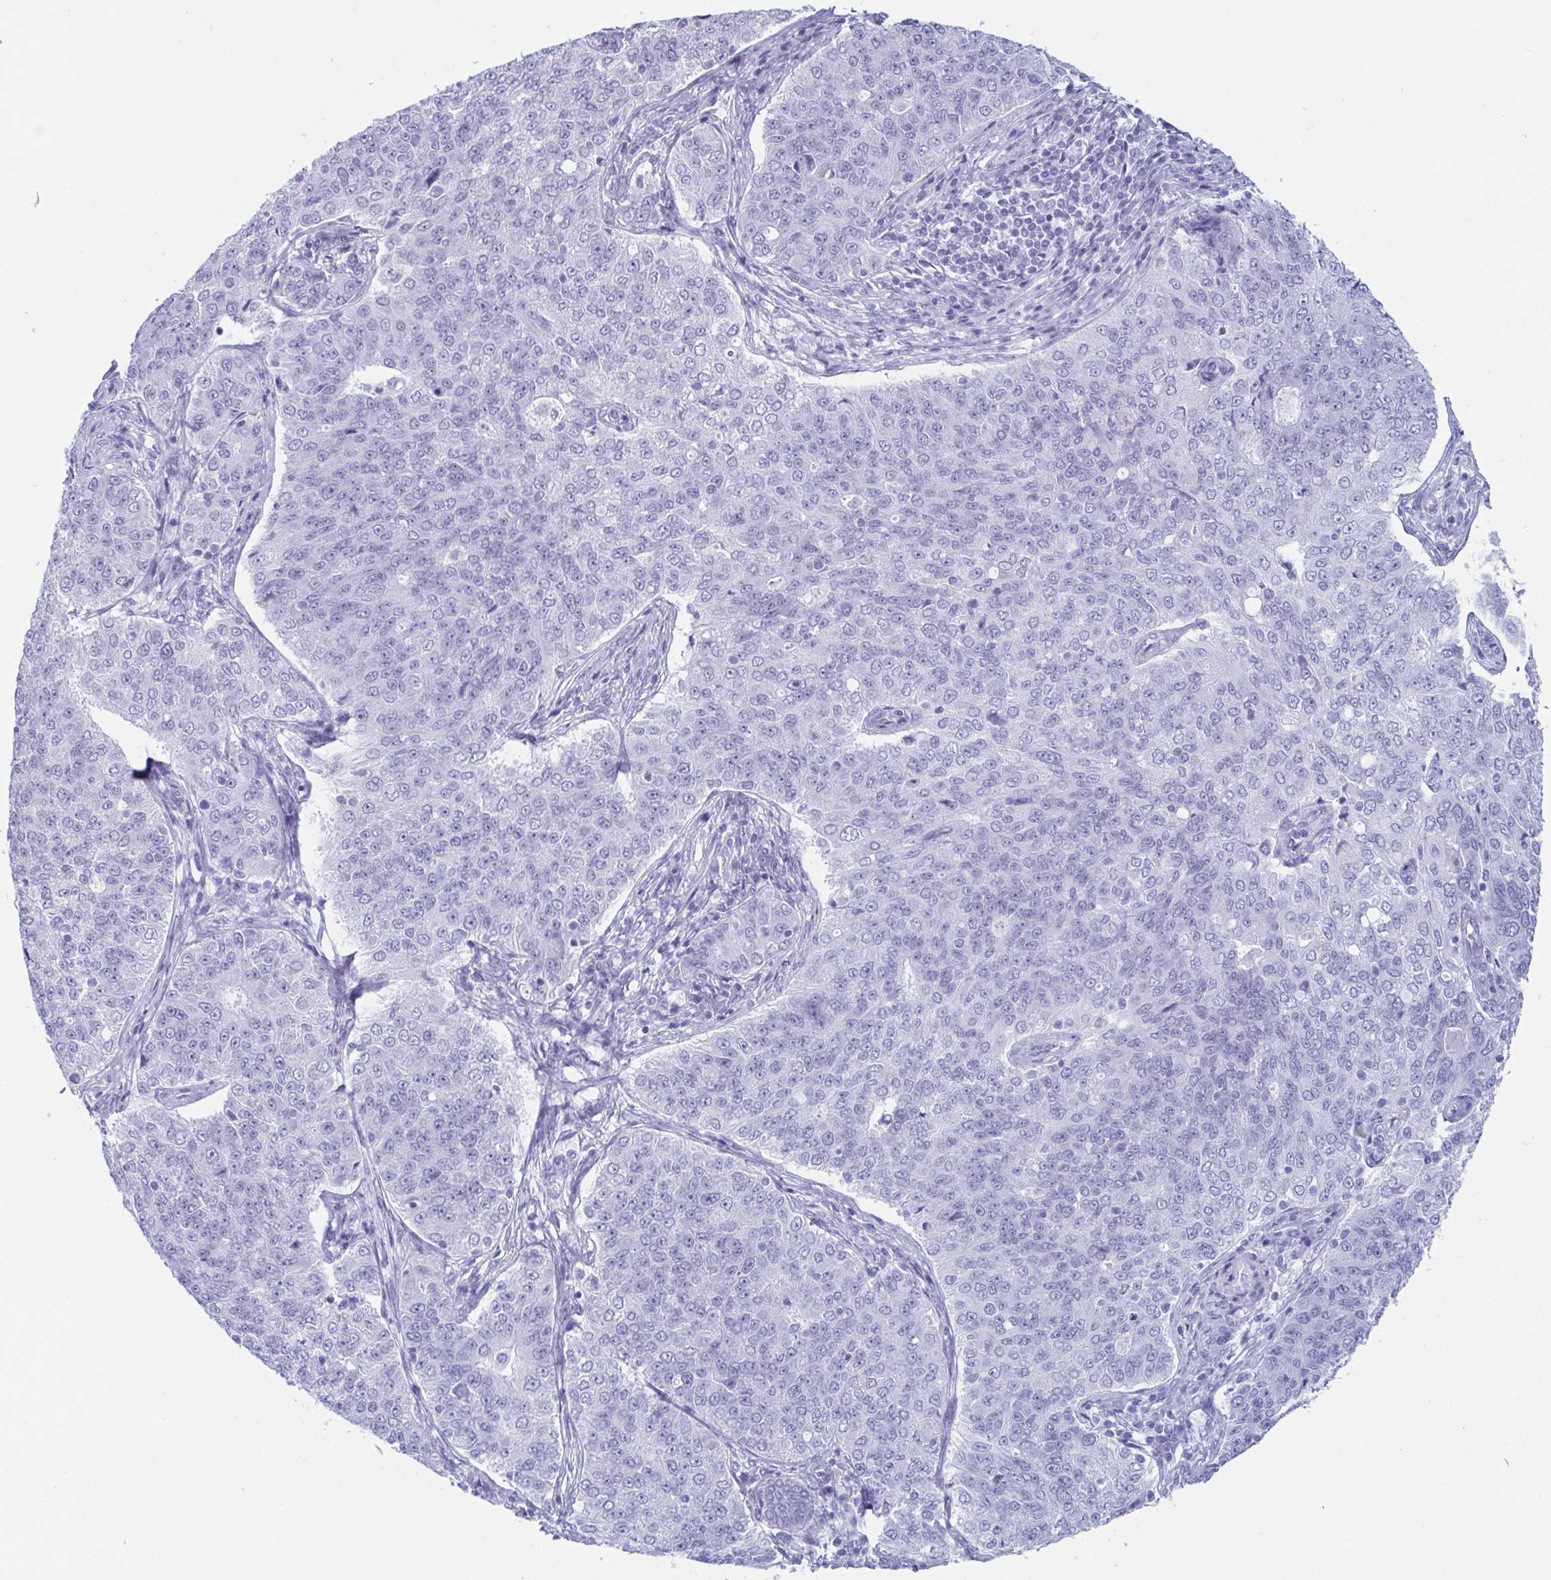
{"staining": {"intensity": "negative", "quantity": "none", "location": "none"}, "tissue": "endometrial cancer", "cell_type": "Tumor cells", "image_type": "cancer", "snomed": [{"axis": "morphology", "description": "Adenocarcinoma, NOS"}, {"axis": "topography", "description": "Endometrium"}], "caption": "Tumor cells are negative for protein expression in human endometrial adenocarcinoma. (DAB (3,3'-diaminobenzidine) immunohistochemistry with hematoxylin counter stain).", "gene": "LYRM2", "patient": {"sex": "female", "age": 43}}